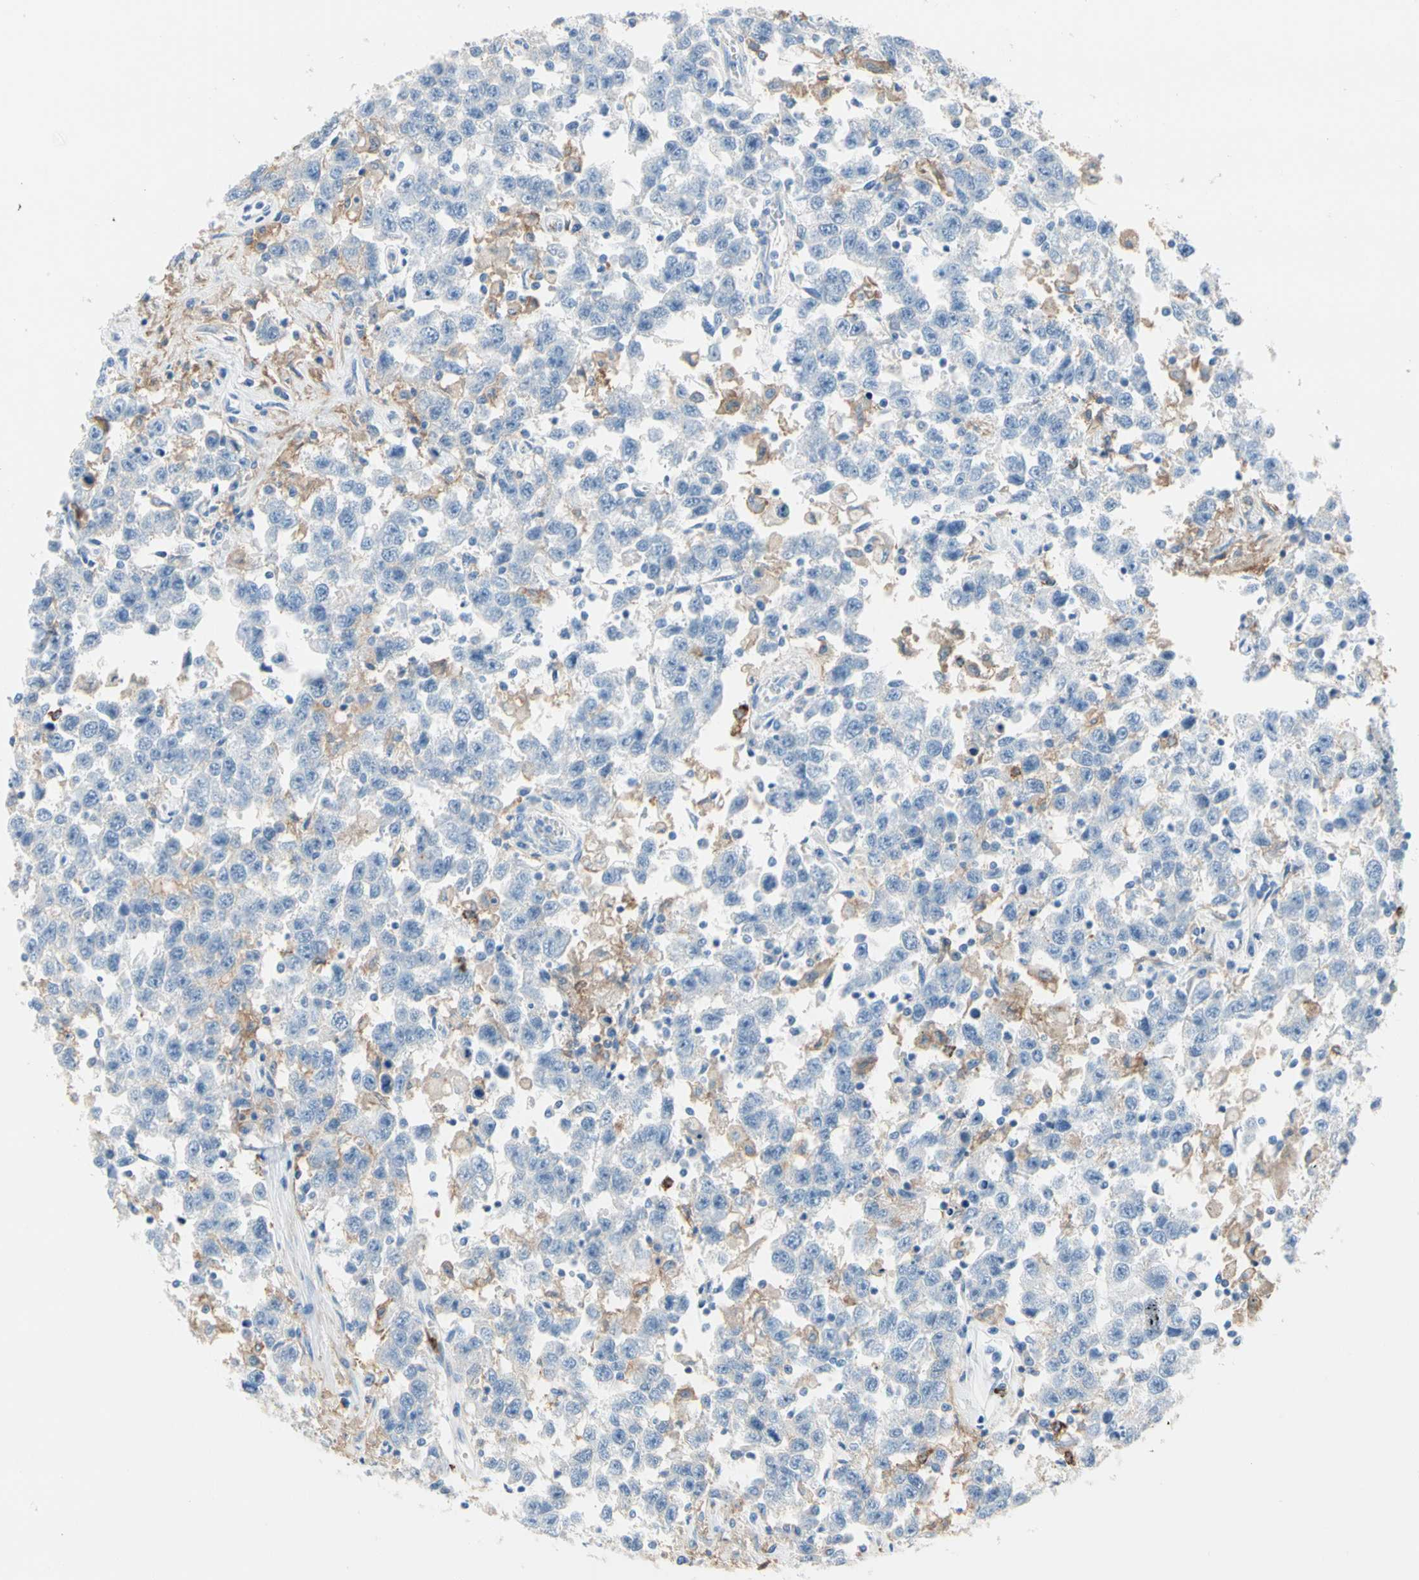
{"staining": {"intensity": "negative", "quantity": "none", "location": "none"}, "tissue": "testis cancer", "cell_type": "Tumor cells", "image_type": "cancer", "snomed": [{"axis": "morphology", "description": "Seminoma, NOS"}, {"axis": "topography", "description": "Testis"}], "caption": "This image is of testis cancer stained with IHC to label a protein in brown with the nuclei are counter-stained blue. There is no staining in tumor cells.", "gene": "CLEC4A", "patient": {"sex": "male", "age": 41}}